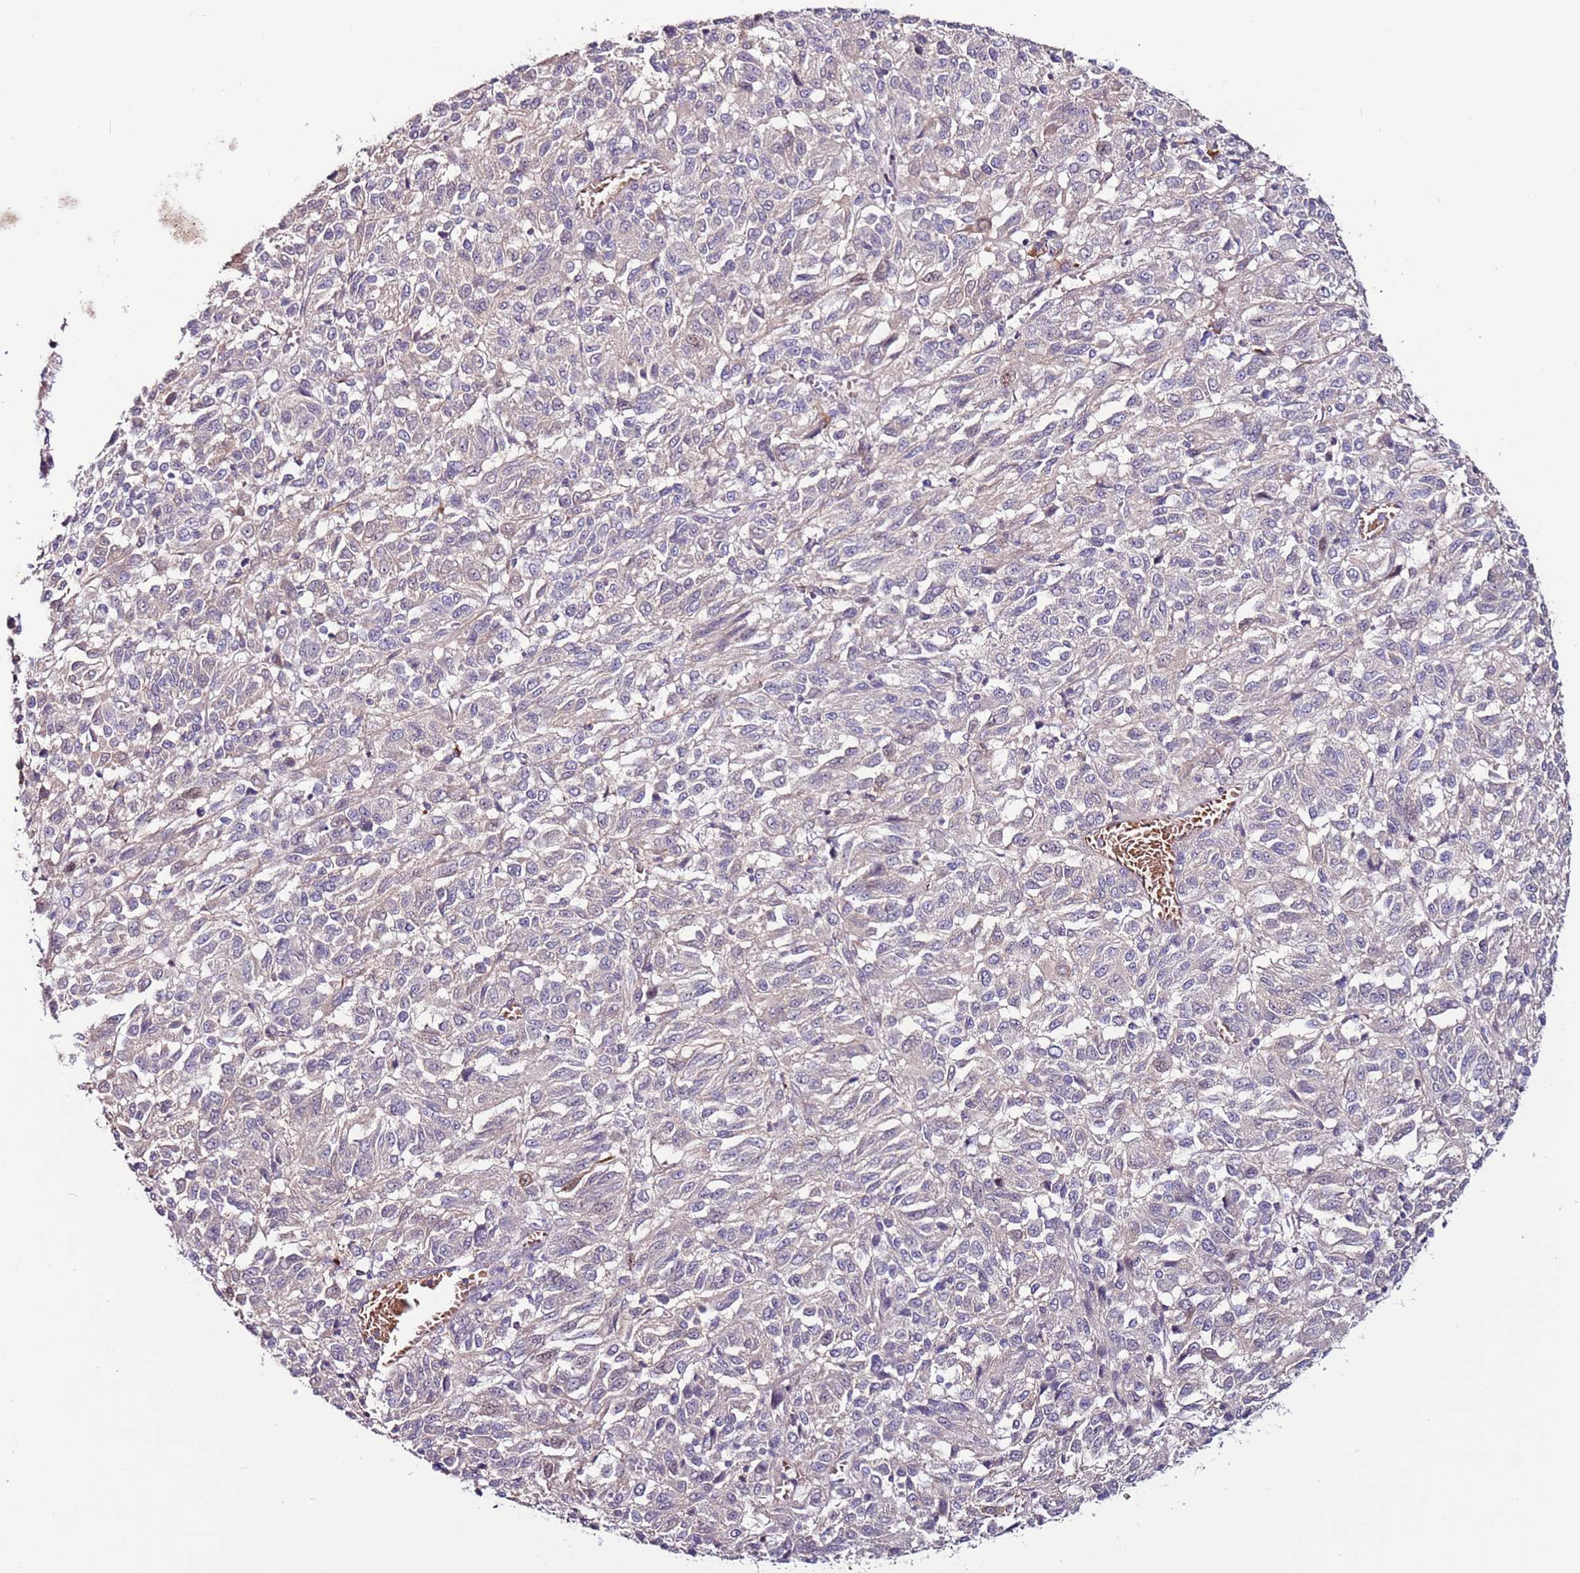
{"staining": {"intensity": "negative", "quantity": "none", "location": "none"}, "tissue": "melanoma", "cell_type": "Tumor cells", "image_type": "cancer", "snomed": [{"axis": "morphology", "description": "Malignant melanoma, Metastatic site"}, {"axis": "topography", "description": "Lung"}], "caption": "DAB immunohistochemical staining of human melanoma reveals no significant expression in tumor cells. (DAB IHC with hematoxylin counter stain).", "gene": "MTG2", "patient": {"sex": "male", "age": 64}}